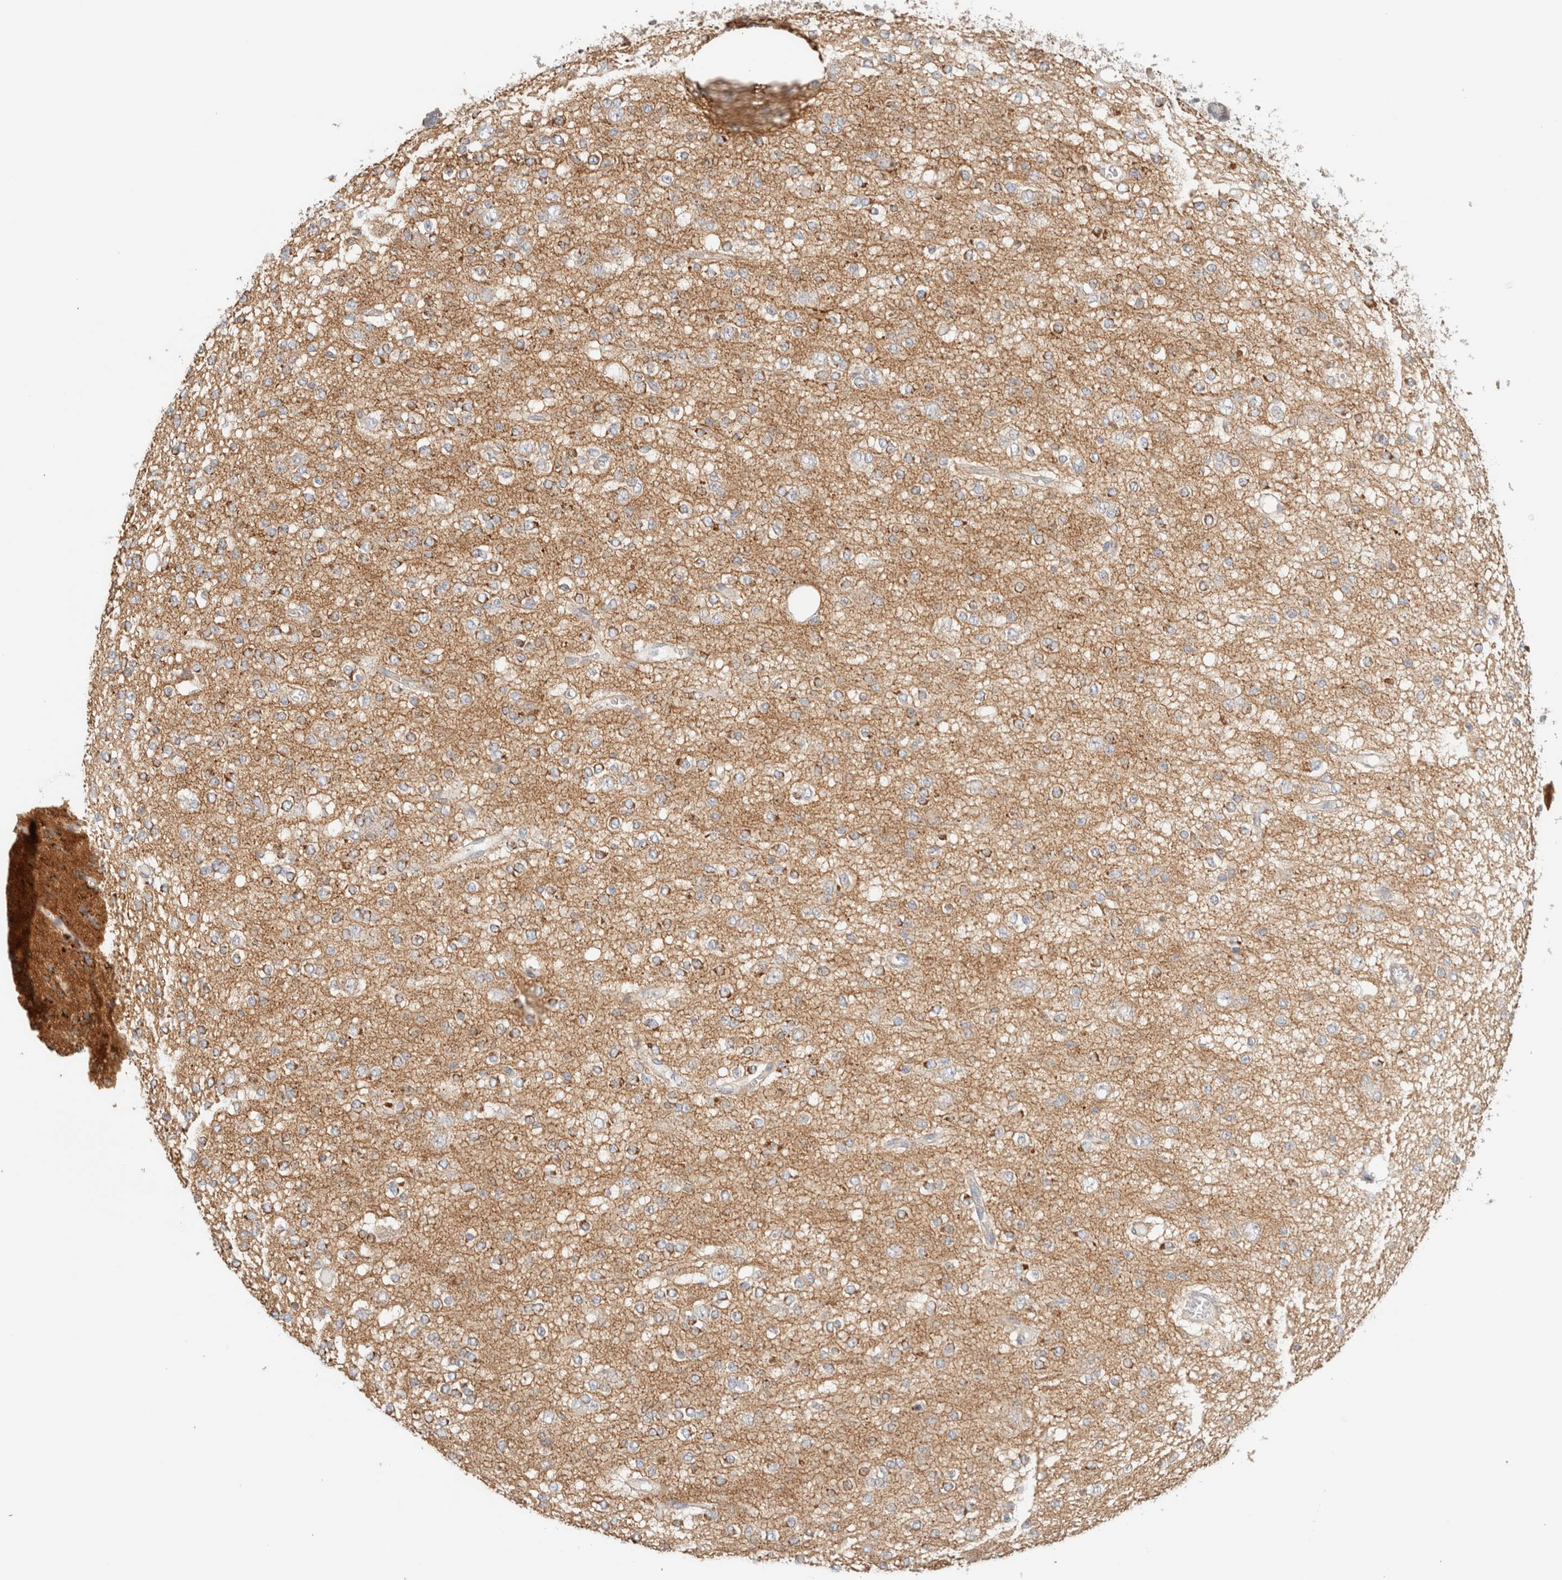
{"staining": {"intensity": "weak", "quantity": "25%-75%", "location": "cytoplasmic/membranous"}, "tissue": "glioma", "cell_type": "Tumor cells", "image_type": "cancer", "snomed": [{"axis": "morphology", "description": "Glioma, malignant, Low grade"}, {"axis": "topography", "description": "Brain"}], "caption": "Weak cytoplasmic/membranous staining for a protein is present in about 25%-75% of tumor cells of low-grade glioma (malignant) using immunohistochemistry (IHC).", "gene": "MRM3", "patient": {"sex": "male", "age": 38}}